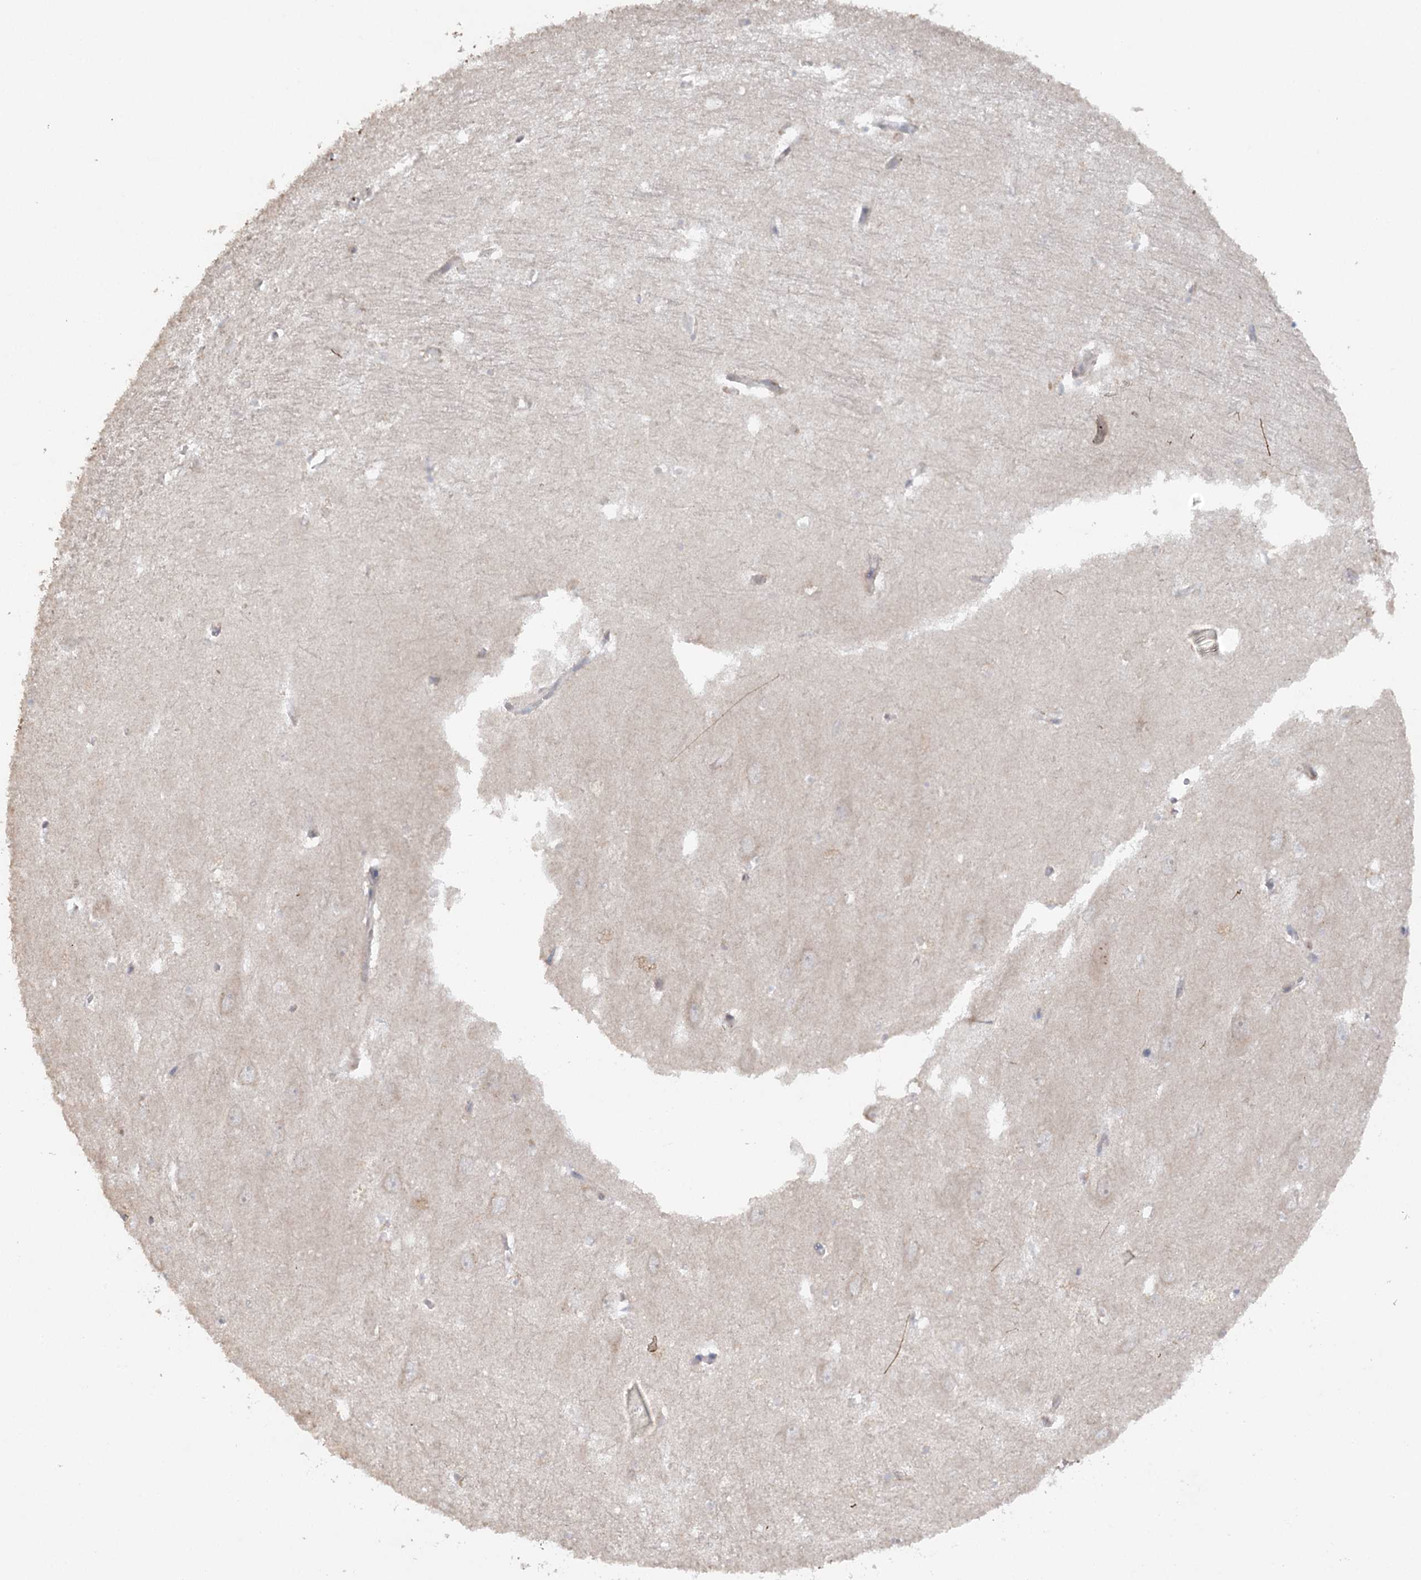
{"staining": {"intensity": "negative", "quantity": "none", "location": "none"}, "tissue": "hippocampus", "cell_type": "Glial cells", "image_type": "normal", "snomed": [{"axis": "morphology", "description": "Normal tissue, NOS"}, {"axis": "topography", "description": "Hippocampus"}], "caption": "Immunohistochemistry micrograph of unremarkable hippocampus: hippocampus stained with DAB displays no significant protein positivity in glial cells. (Immunohistochemistry, brightfield microscopy, high magnification).", "gene": "TRAF3IP1", "patient": {"sex": "female", "age": 64}}